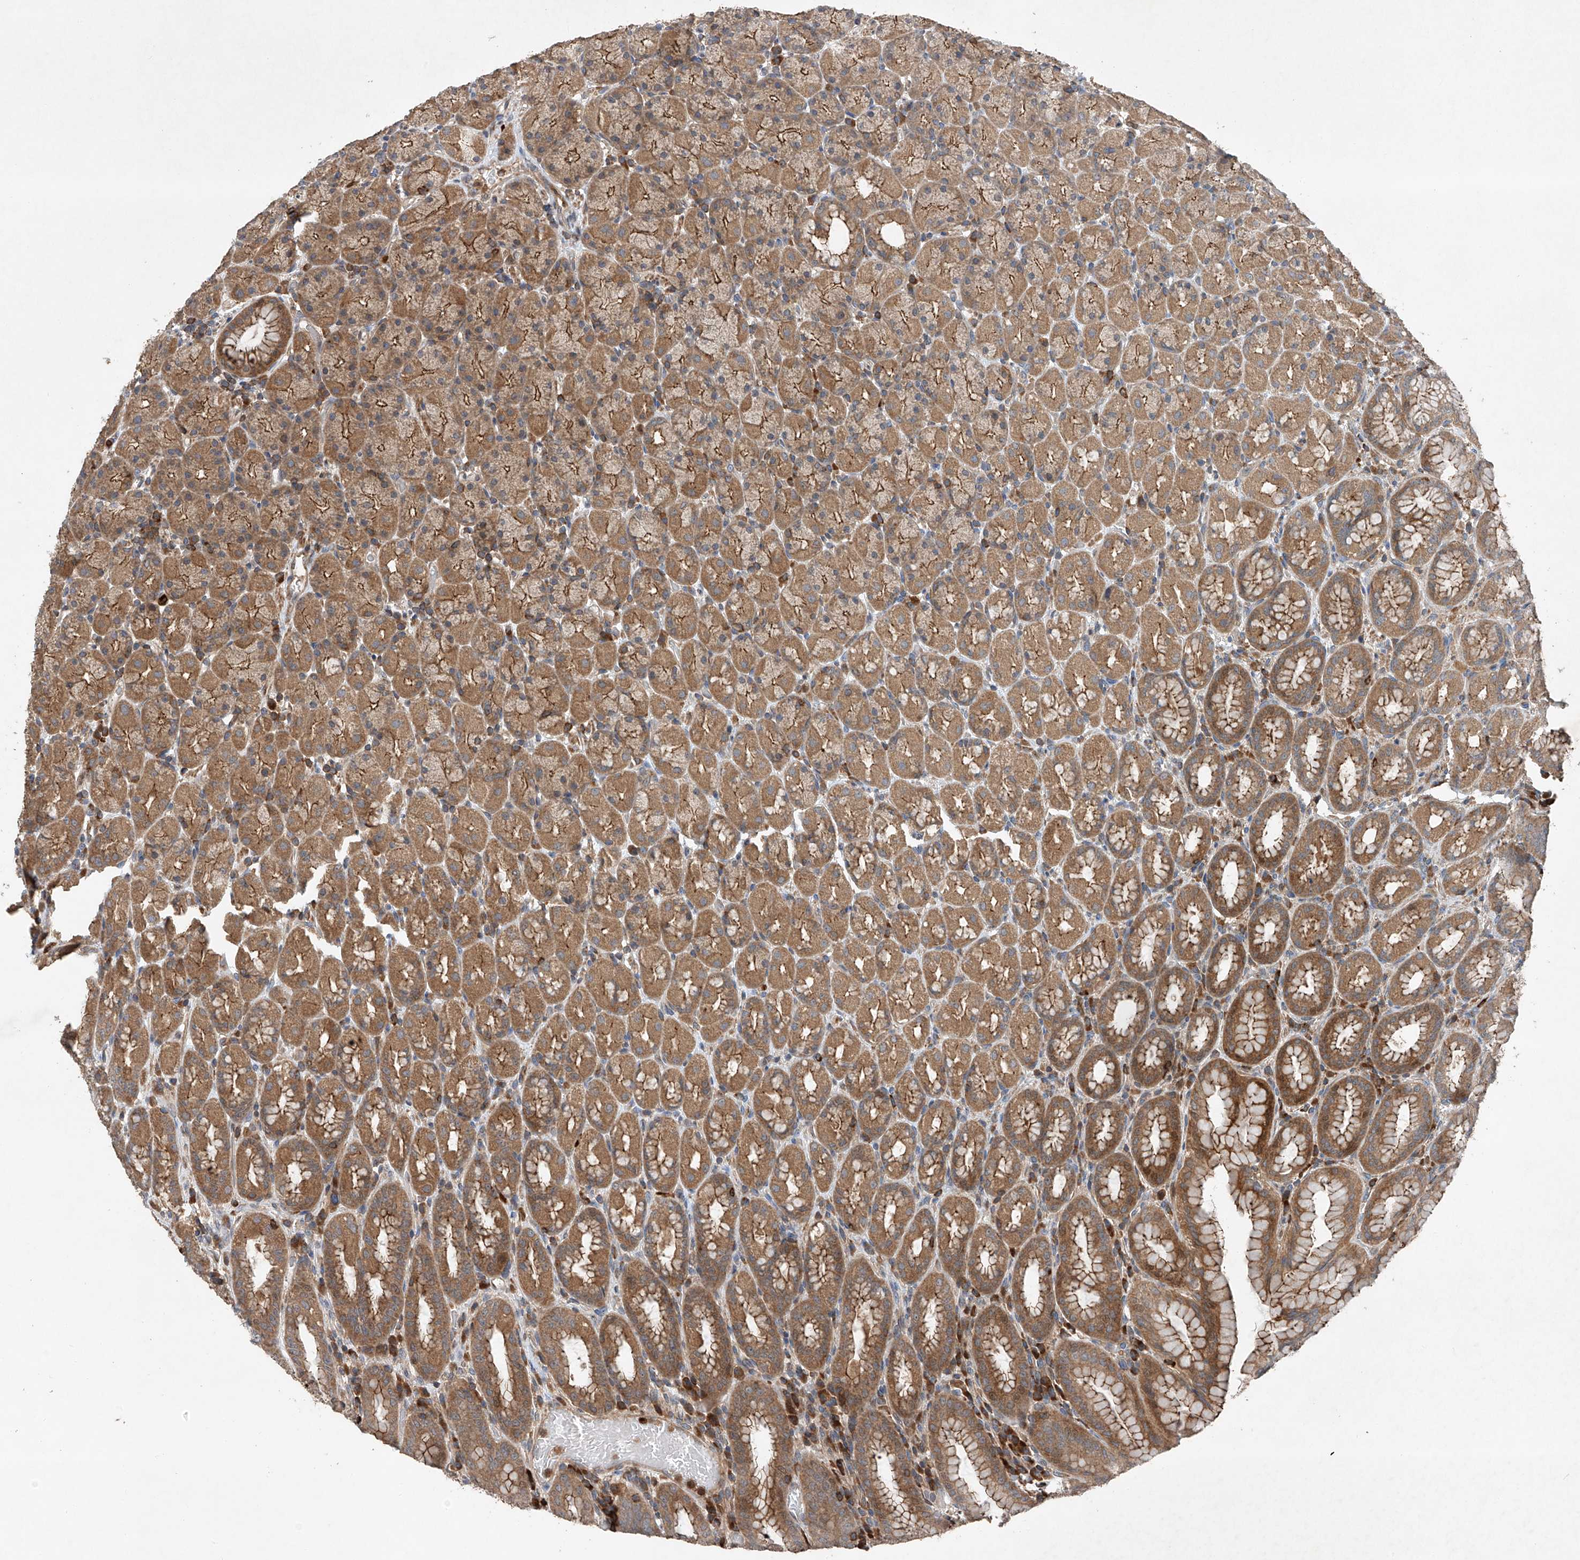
{"staining": {"intensity": "moderate", "quantity": ">75%", "location": "cytoplasmic/membranous"}, "tissue": "stomach", "cell_type": "Glandular cells", "image_type": "normal", "snomed": [{"axis": "morphology", "description": "Normal tissue, NOS"}, {"axis": "topography", "description": "Stomach, upper"}], "caption": "Brown immunohistochemical staining in normal stomach reveals moderate cytoplasmic/membranous staining in approximately >75% of glandular cells. (DAB (3,3'-diaminobenzidine) IHC with brightfield microscopy, high magnification).", "gene": "CEP85L", "patient": {"sex": "male", "age": 68}}